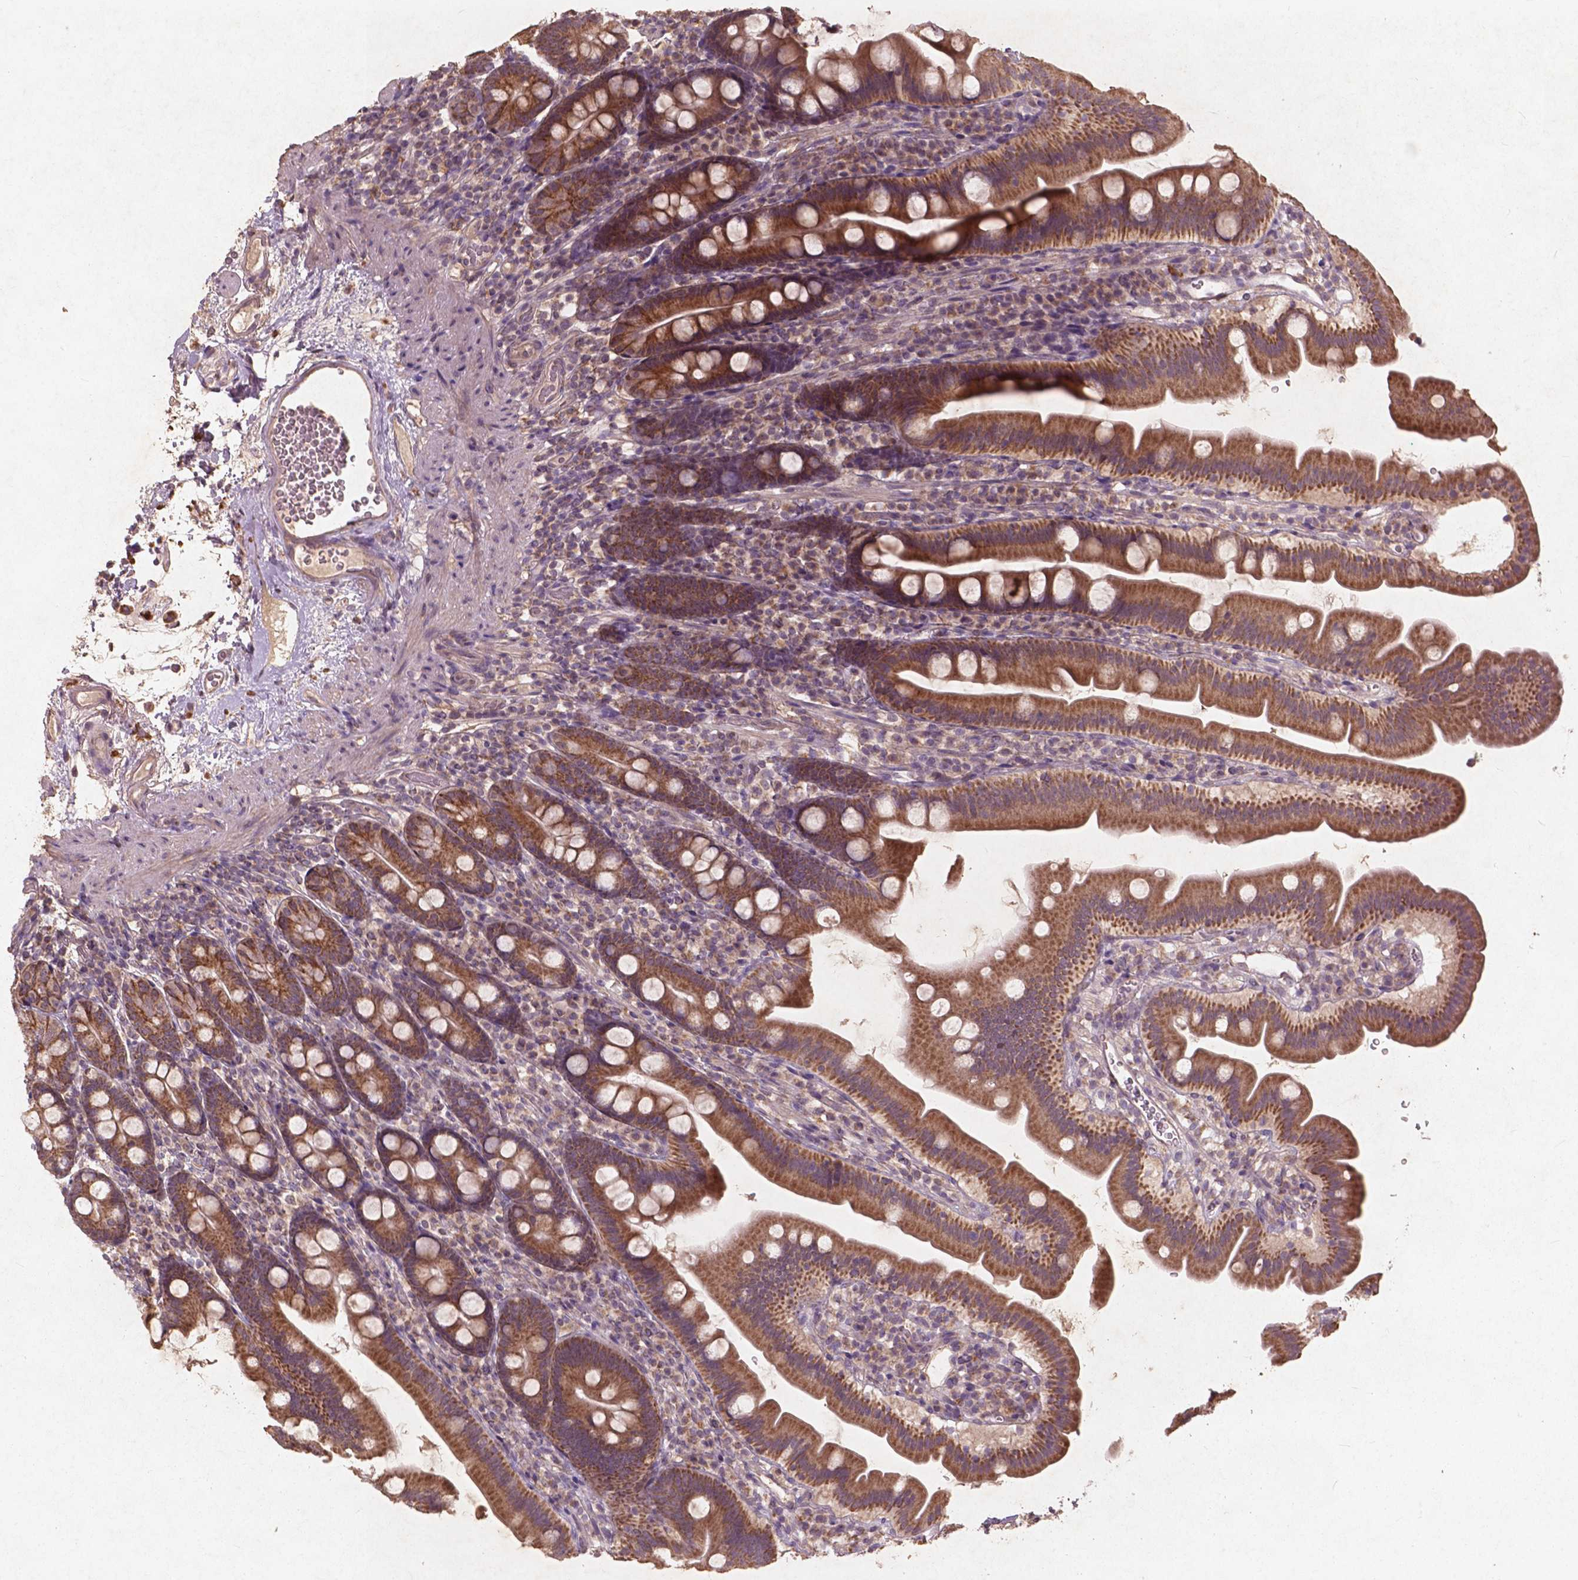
{"staining": {"intensity": "moderate", "quantity": ">75%", "location": "cytoplasmic/membranous"}, "tissue": "duodenum", "cell_type": "Glandular cells", "image_type": "normal", "snomed": [{"axis": "morphology", "description": "Normal tissue, NOS"}, {"axis": "topography", "description": "Duodenum"}], "caption": "This micrograph displays immunohistochemistry staining of benign duodenum, with medium moderate cytoplasmic/membranous positivity in approximately >75% of glandular cells.", "gene": "ST6GALNAC5", "patient": {"sex": "female", "age": 67}}